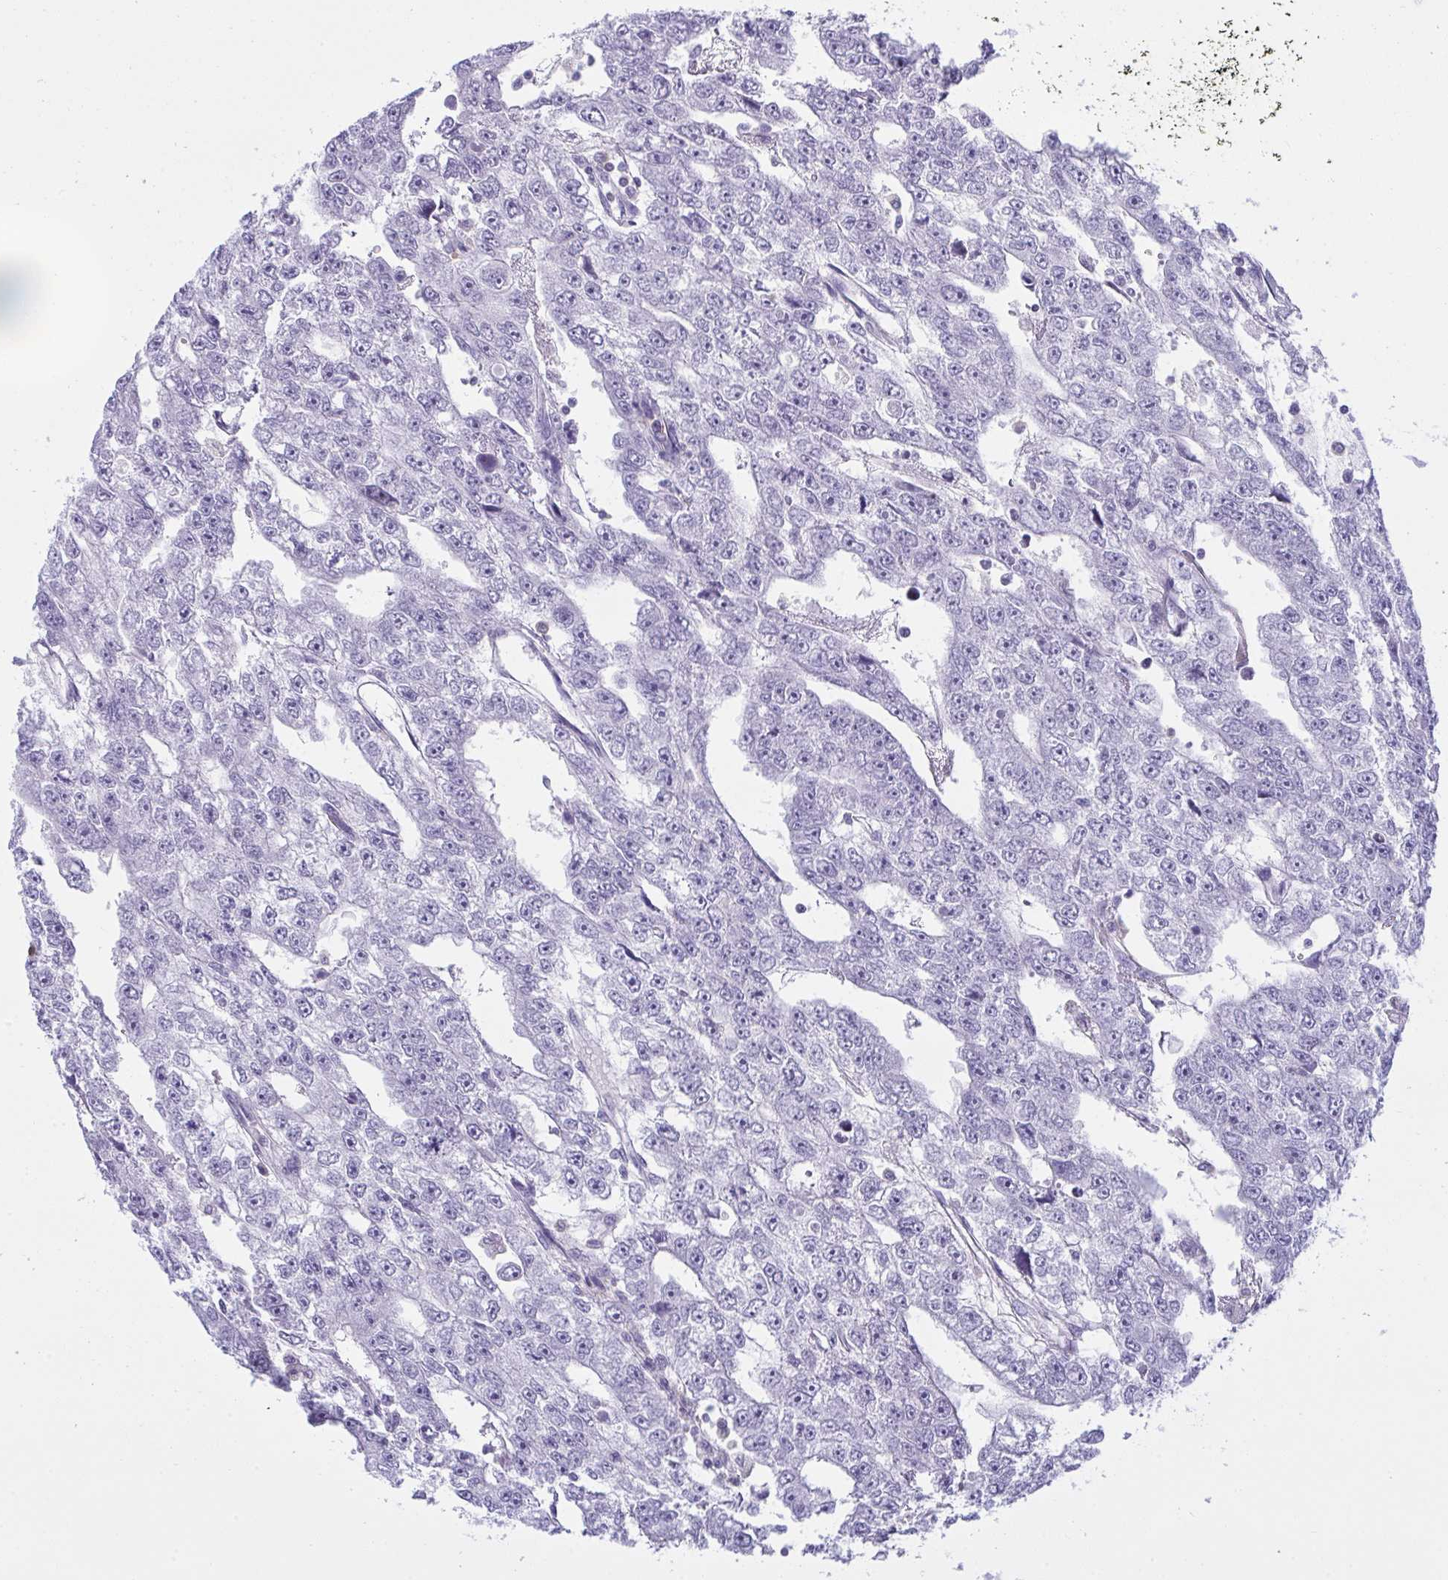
{"staining": {"intensity": "negative", "quantity": "none", "location": "none"}, "tissue": "testis cancer", "cell_type": "Tumor cells", "image_type": "cancer", "snomed": [{"axis": "morphology", "description": "Carcinoma, Embryonal, NOS"}, {"axis": "topography", "description": "Testis"}], "caption": "Protein analysis of testis embryonal carcinoma shows no significant staining in tumor cells.", "gene": "MYO1F", "patient": {"sex": "male", "age": 20}}